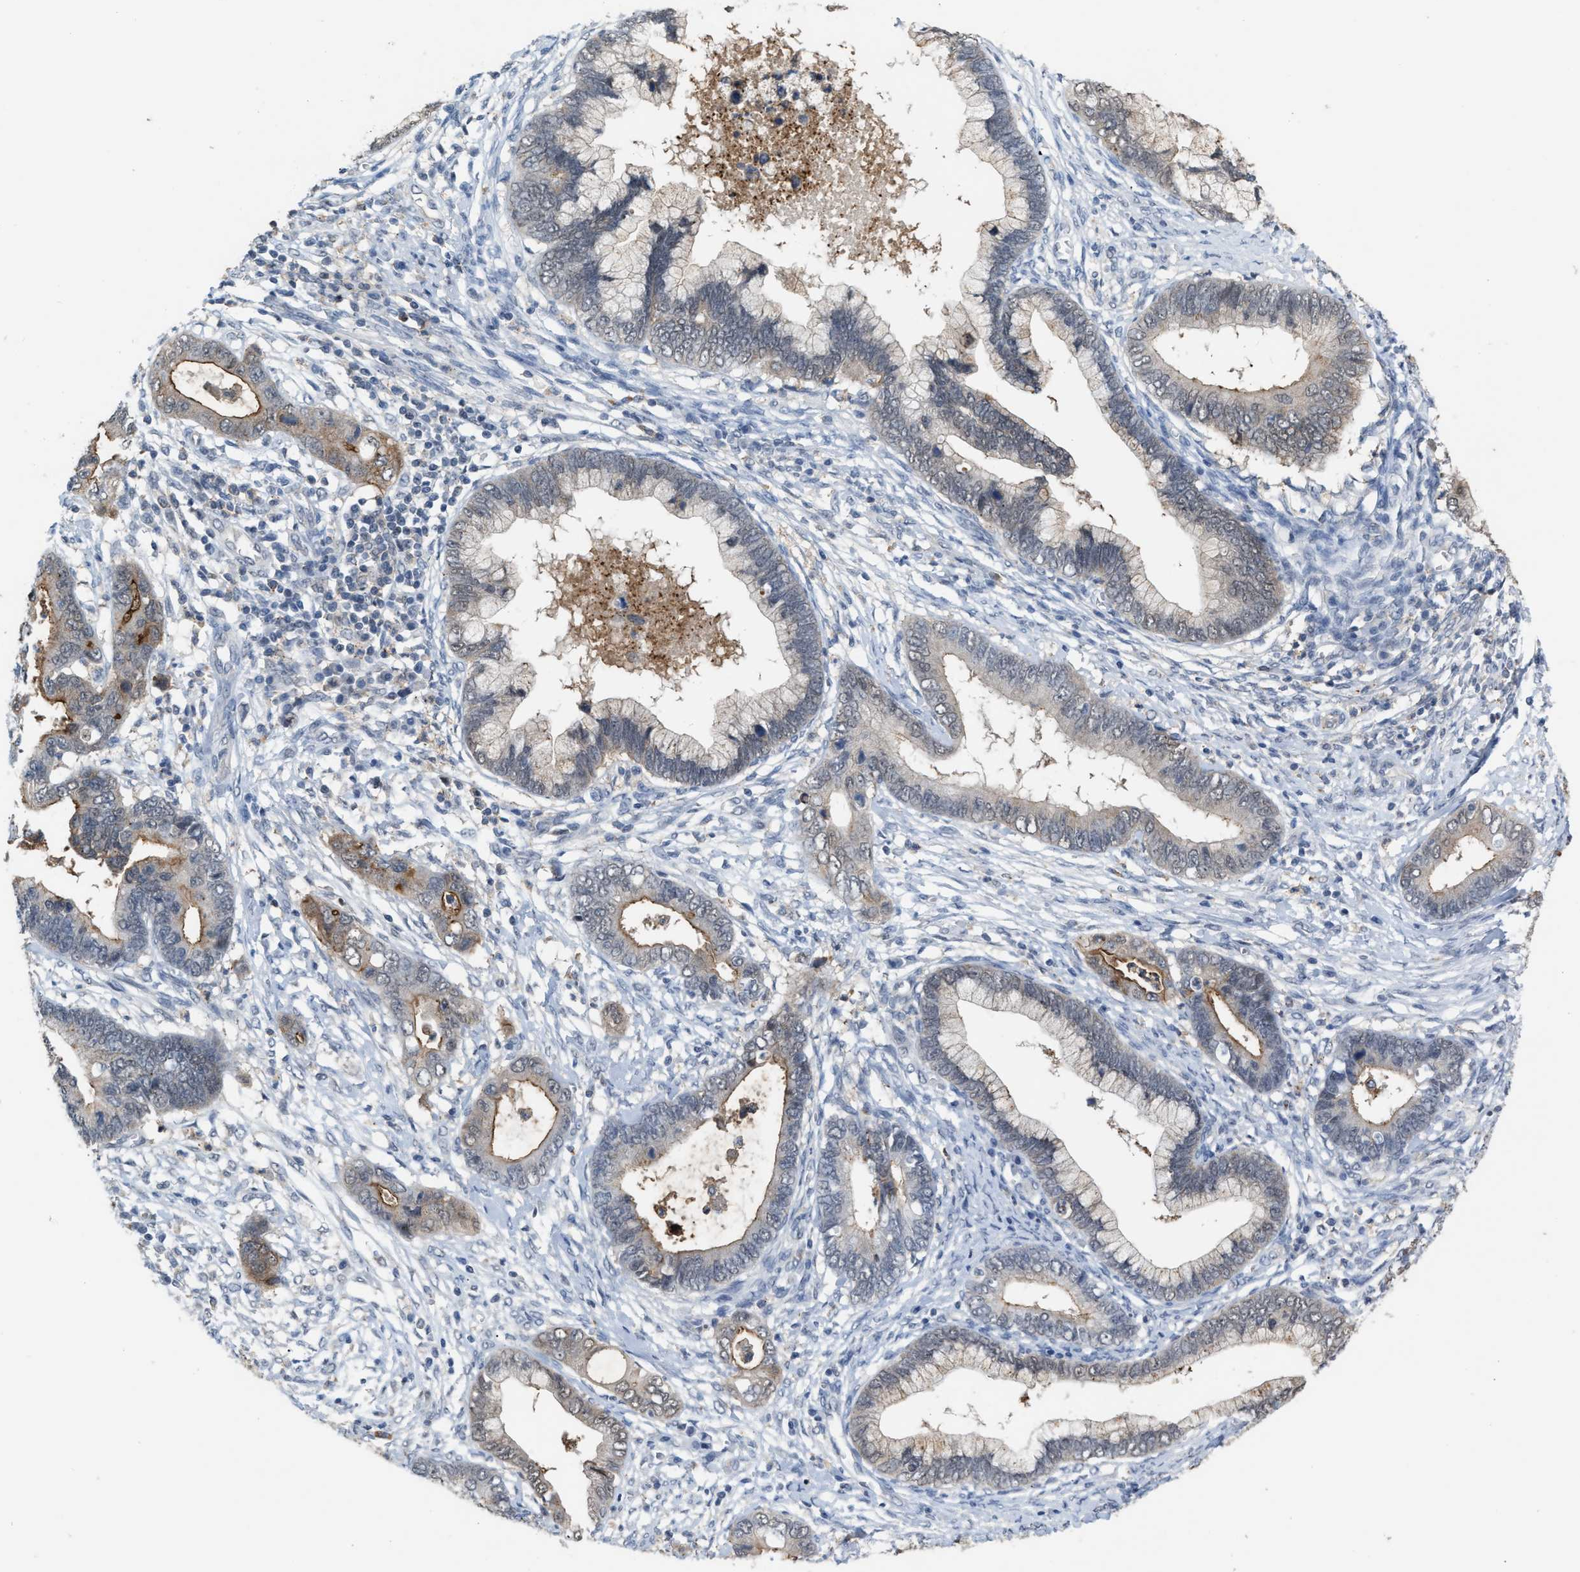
{"staining": {"intensity": "moderate", "quantity": "25%-75%", "location": "cytoplasmic/membranous"}, "tissue": "cervical cancer", "cell_type": "Tumor cells", "image_type": "cancer", "snomed": [{"axis": "morphology", "description": "Adenocarcinoma, NOS"}, {"axis": "topography", "description": "Cervix"}], "caption": "A histopathology image showing moderate cytoplasmic/membranous staining in about 25%-75% of tumor cells in cervical adenocarcinoma, as visualized by brown immunohistochemical staining.", "gene": "BAIAP2L1", "patient": {"sex": "female", "age": 44}}